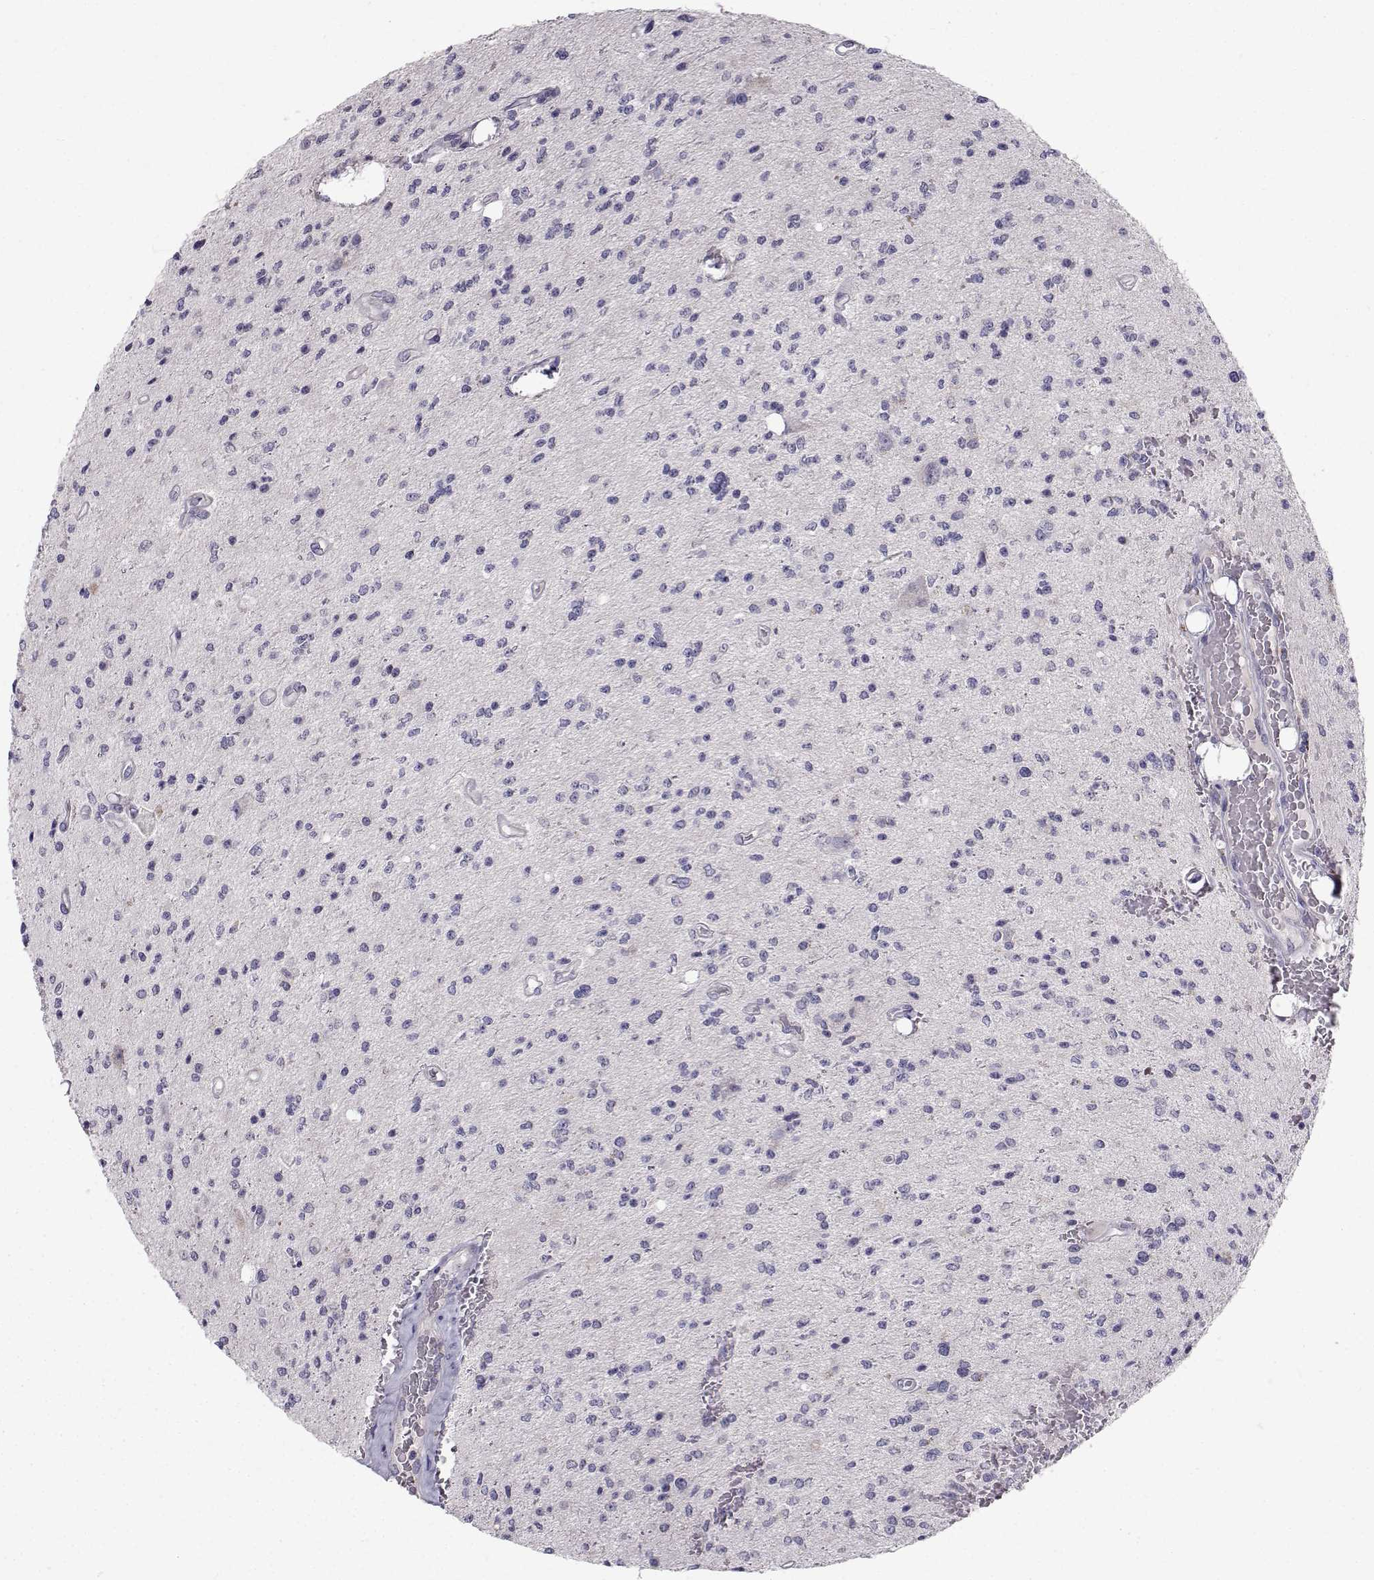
{"staining": {"intensity": "negative", "quantity": "none", "location": "none"}, "tissue": "glioma", "cell_type": "Tumor cells", "image_type": "cancer", "snomed": [{"axis": "morphology", "description": "Glioma, malignant, Low grade"}, {"axis": "topography", "description": "Brain"}], "caption": "IHC image of neoplastic tissue: glioma stained with DAB displays no significant protein positivity in tumor cells. (Immunohistochemistry (ihc), brightfield microscopy, high magnification).", "gene": "CALCR", "patient": {"sex": "male", "age": 67}}